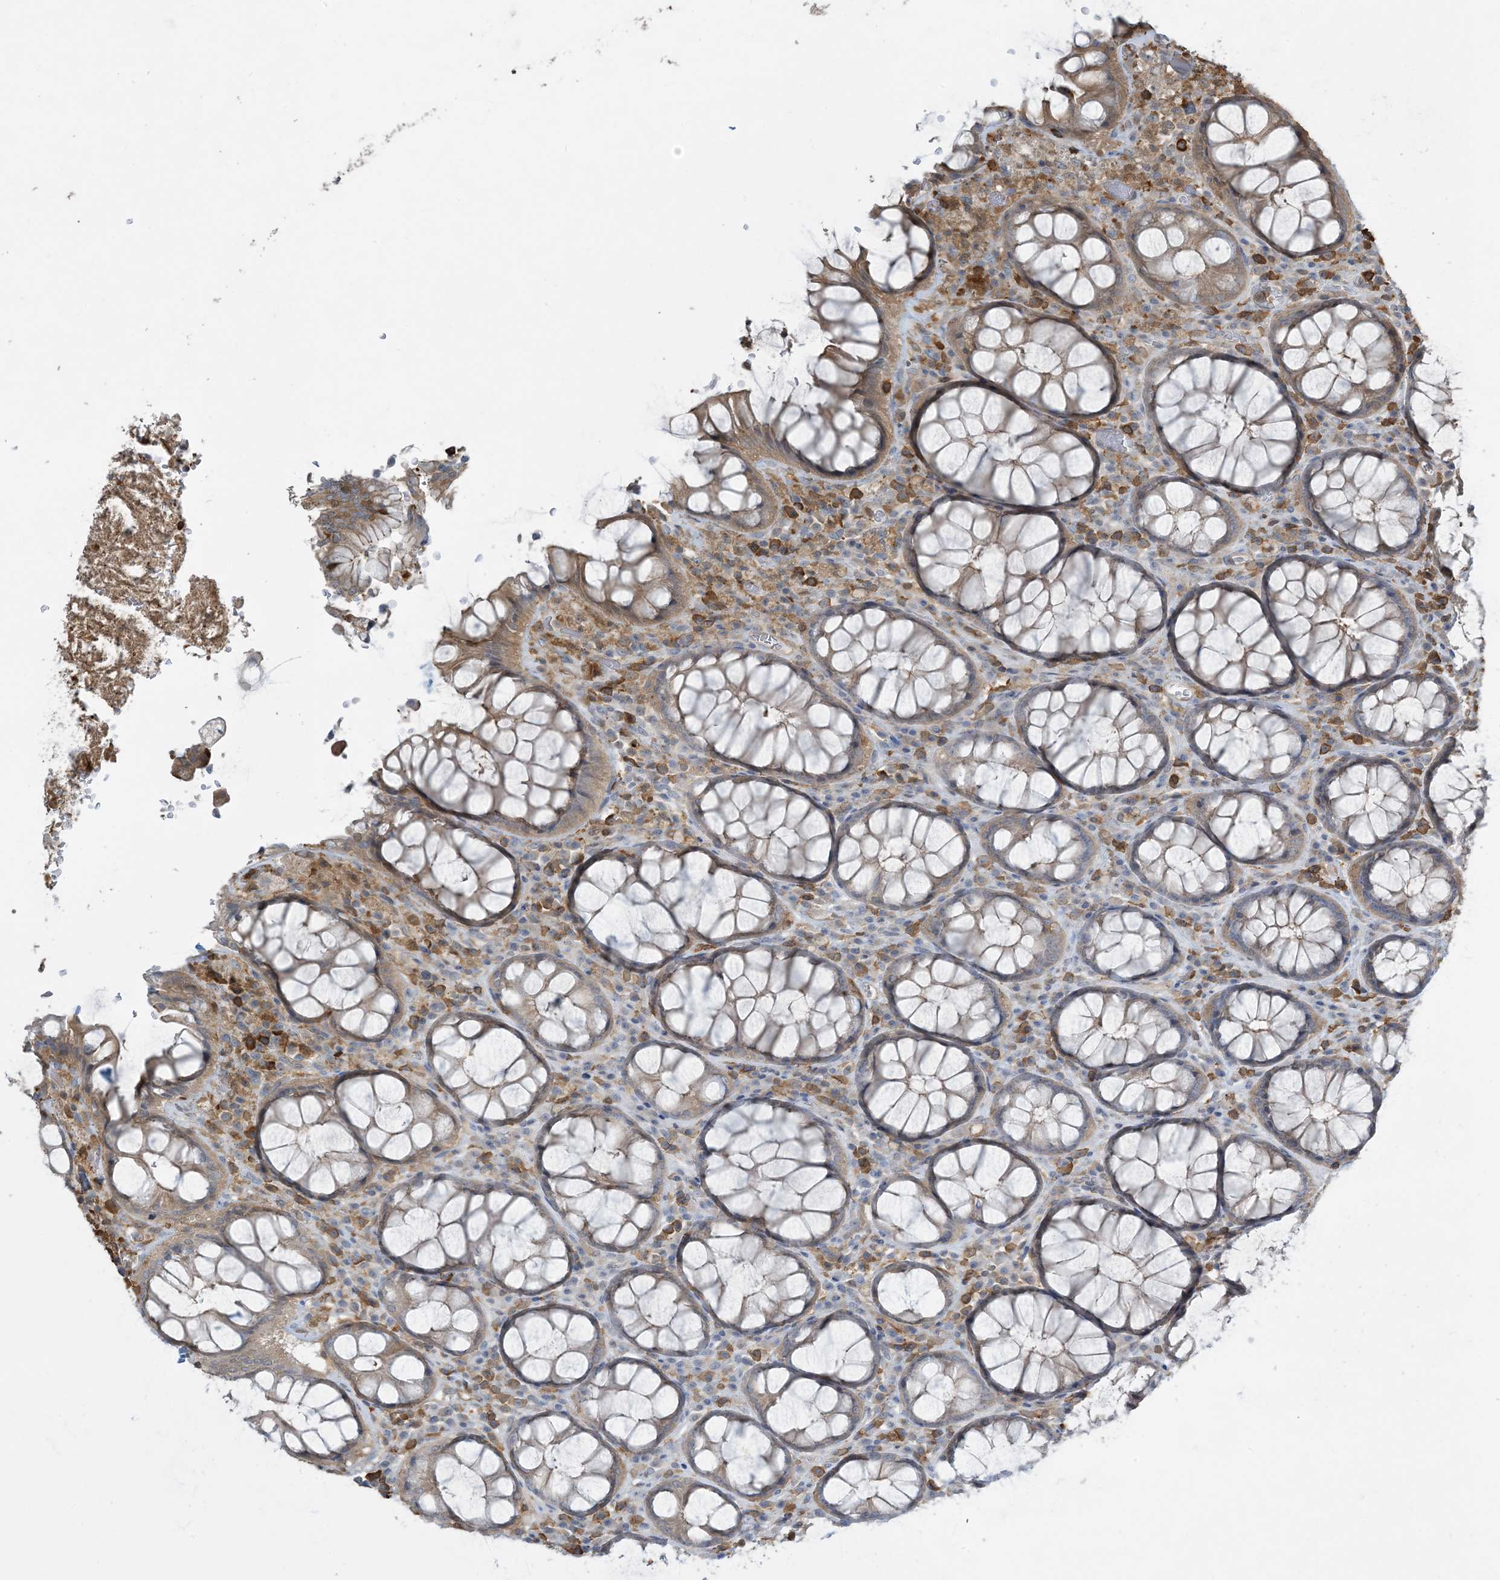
{"staining": {"intensity": "moderate", "quantity": "<25%", "location": "cytoplasmic/membranous"}, "tissue": "rectum", "cell_type": "Glandular cells", "image_type": "normal", "snomed": [{"axis": "morphology", "description": "Normal tissue, NOS"}, {"axis": "topography", "description": "Rectum"}], "caption": "DAB immunohistochemical staining of normal human rectum displays moderate cytoplasmic/membranous protein positivity in approximately <25% of glandular cells. (DAB (3,3'-diaminobenzidine) IHC, brown staining for protein, blue staining for nuclei).", "gene": "TMSB4X", "patient": {"sex": "male", "age": 64}}